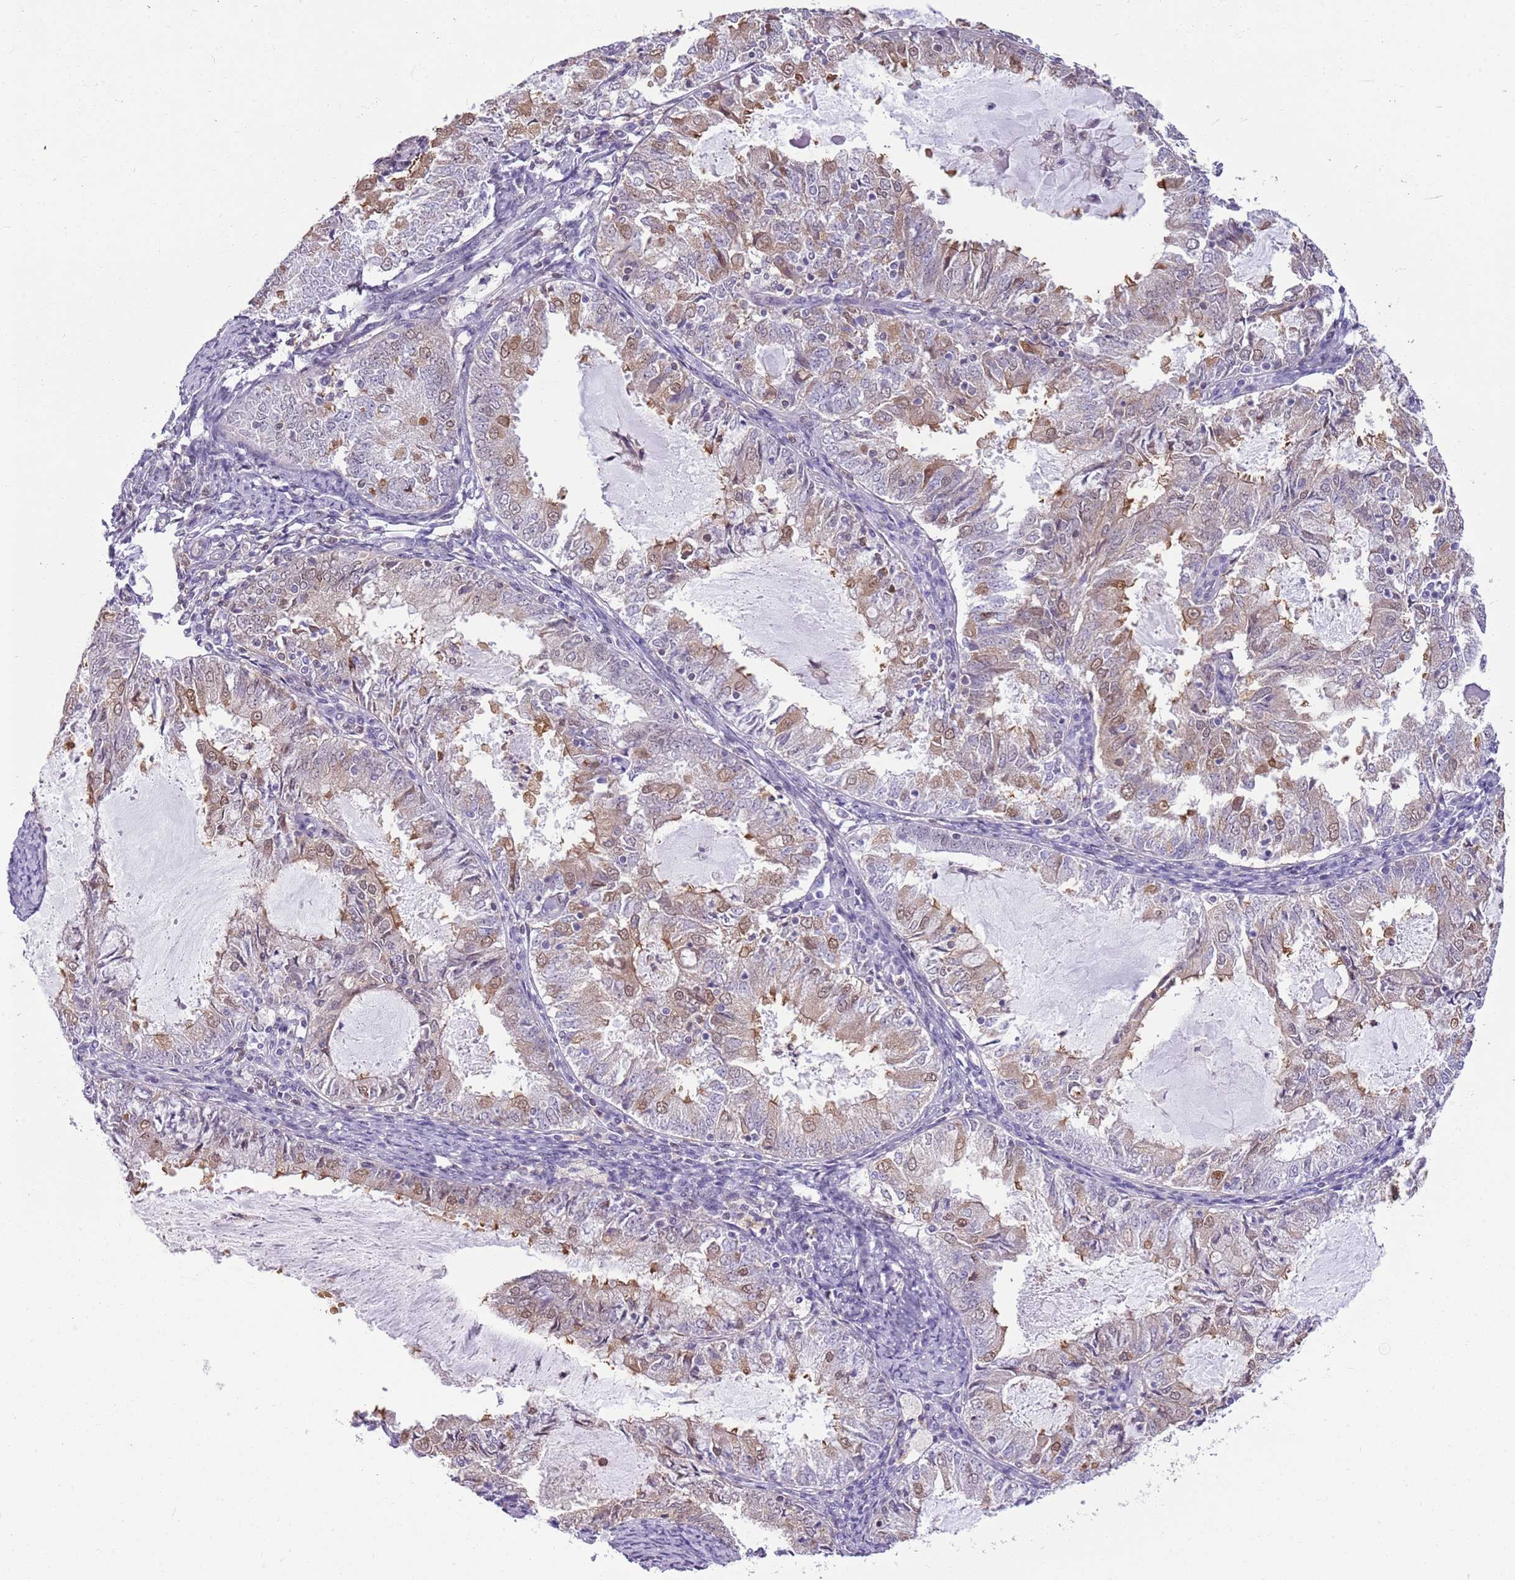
{"staining": {"intensity": "moderate", "quantity": "25%-75%", "location": "nuclear"}, "tissue": "endometrial cancer", "cell_type": "Tumor cells", "image_type": "cancer", "snomed": [{"axis": "morphology", "description": "Adenocarcinoma, NOS"}, {"axis": "topography", "description": "Endometrium"}], "caption": "Tumor cells exhibit moderate nuclear positivity in about 25%-75% of cells in endometrial cancer.", "gene": "DHX32", "patient": {"sex": "female", "age": 57}}